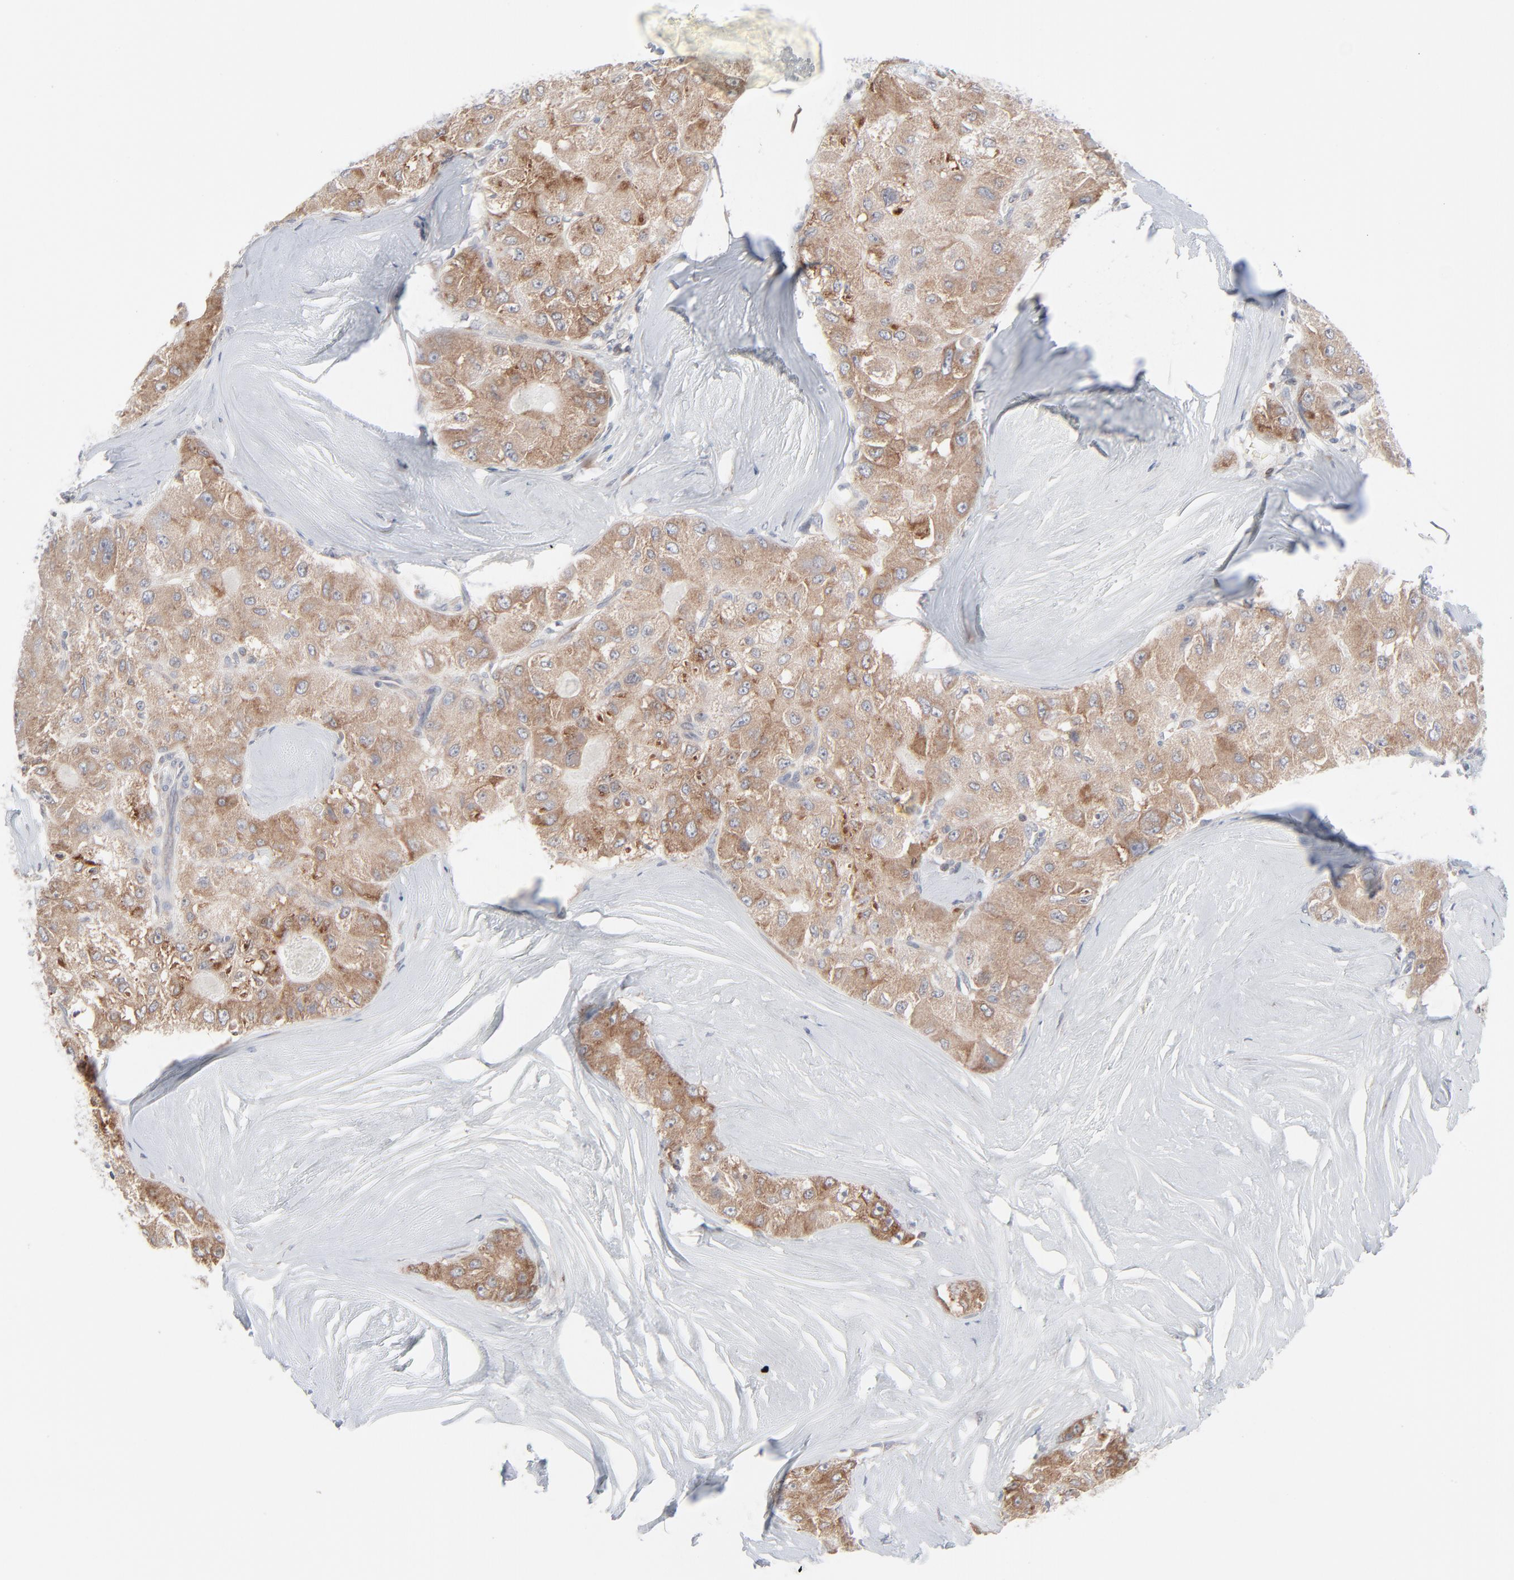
{"staining": {"intensity": "strong", "quantity": ">75%", "location": "cytoplasmic/membranous"}, "tissue": "liver cancer", "cell_type": "Tumor cells", "image_type": "cancer", "snomed": [{"axis": "morphology", "description": "Carcinoma, Hepatocellular, NOS"}, {"axis": "topography", "description": "Liver"}], "caption": "Immunohistochemistry (IHC) (DAB) staining of hepatocellular carcinoma (liver) displays strong cytoplasmic/membranous protein expression in approximately >75% of tumor cells.", "gene": "KDSR", "patient": {"sex": "male", "age": 80}}